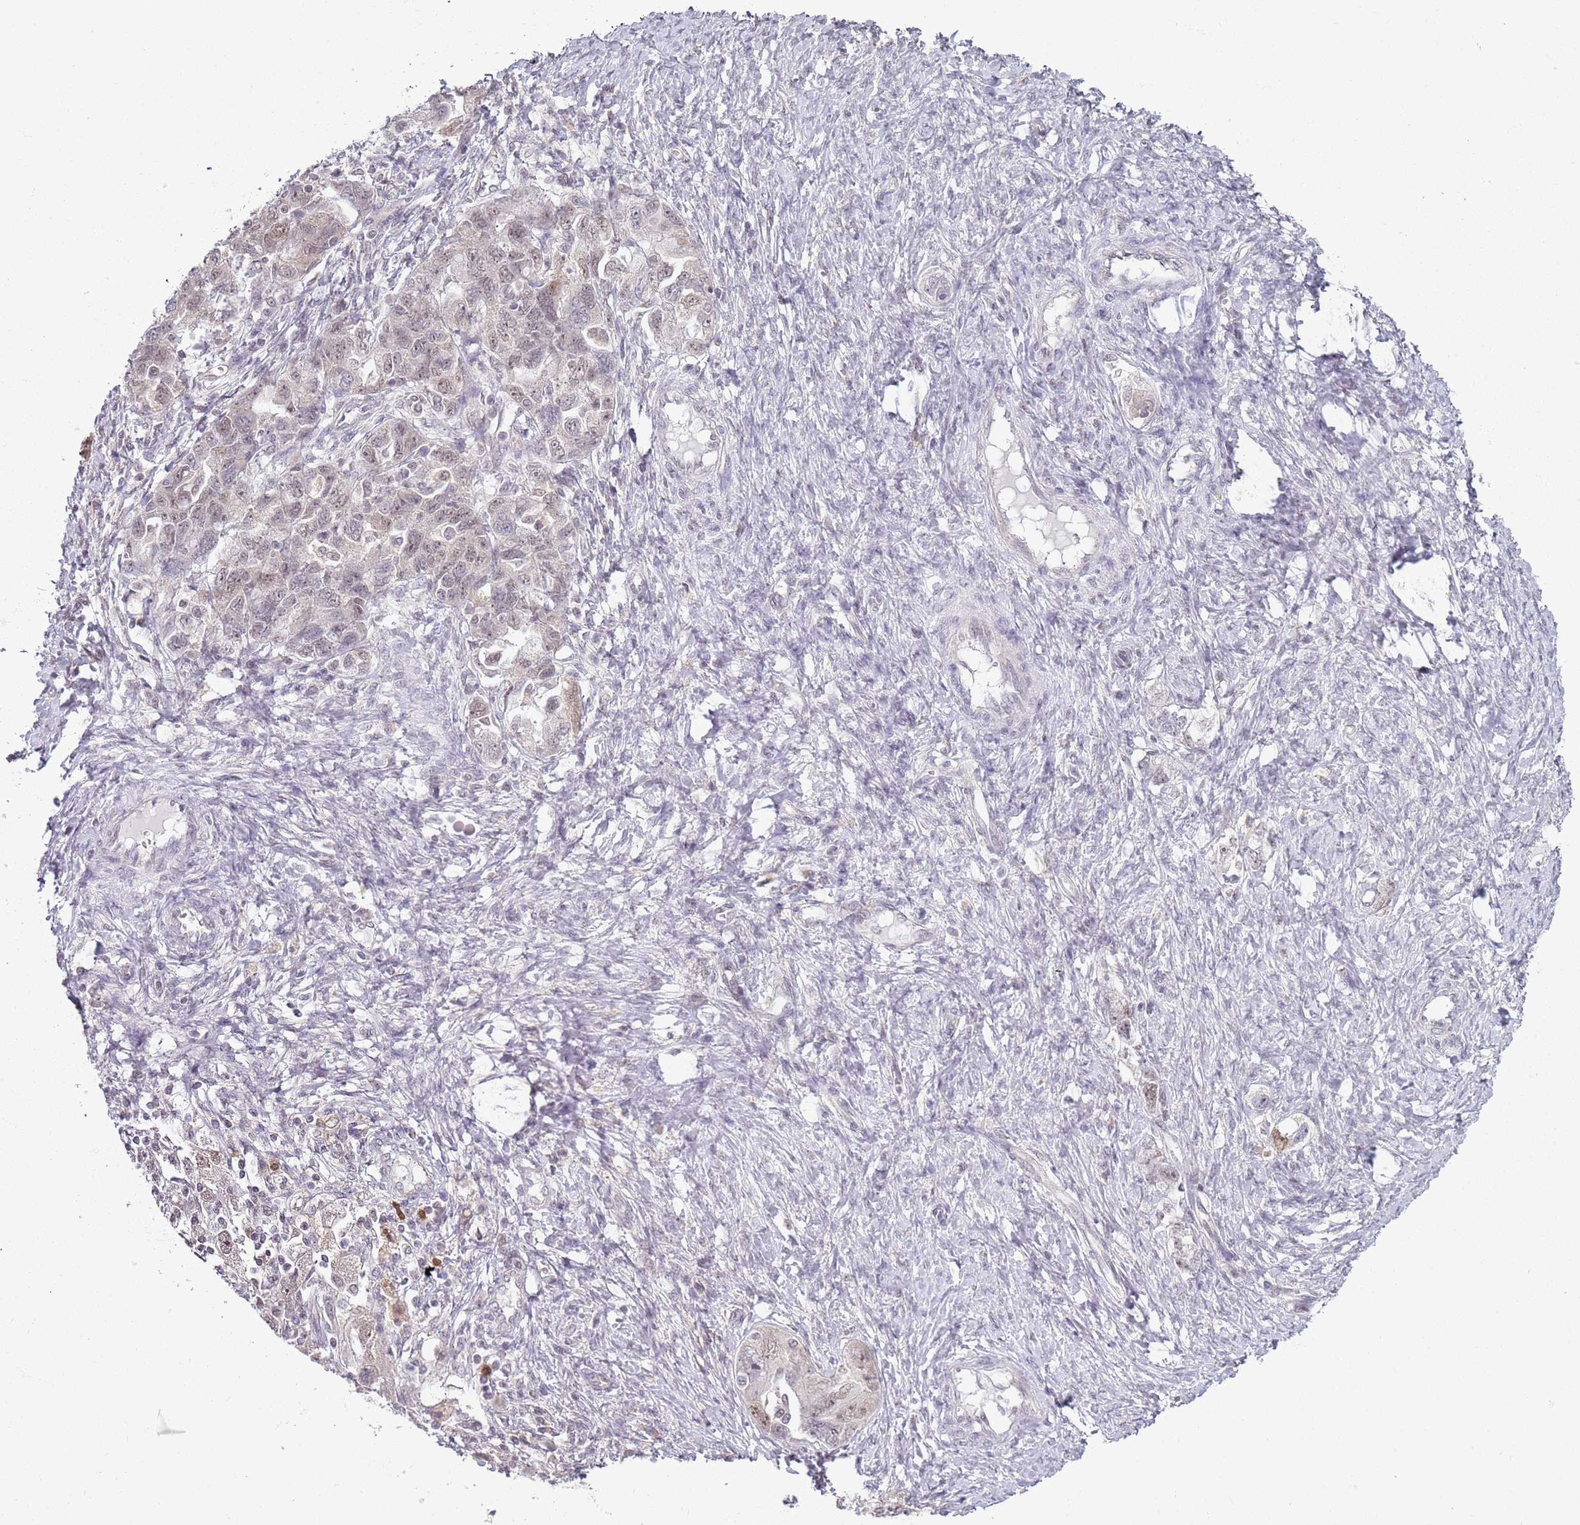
{"staining": {"intensity": "weak", "quantity": "25%-75%", "location": "nuclear"}, "tissue": "ovarian cancer", "cell_type": "Tumor cells", "image_type": "cancer", "snomed": [{"axis": "morphology", "description": "Carcinoma, NOS"}, {"axis": "morphology", "description": "Cystadenocarcinoma, serous, NOS"}, {"axis": "topography", "description": "Ovary"}], "caption": "This image reveals ovarian serous cystadenocarcinoma stained with IHC to label a protein in brown. The nuclear of tumor cells show weak positivity for the protein. Nuclei are counter-stained blue.", "gene": "SMARCAL1", "patient": {"sex": "female", "age": 69}}